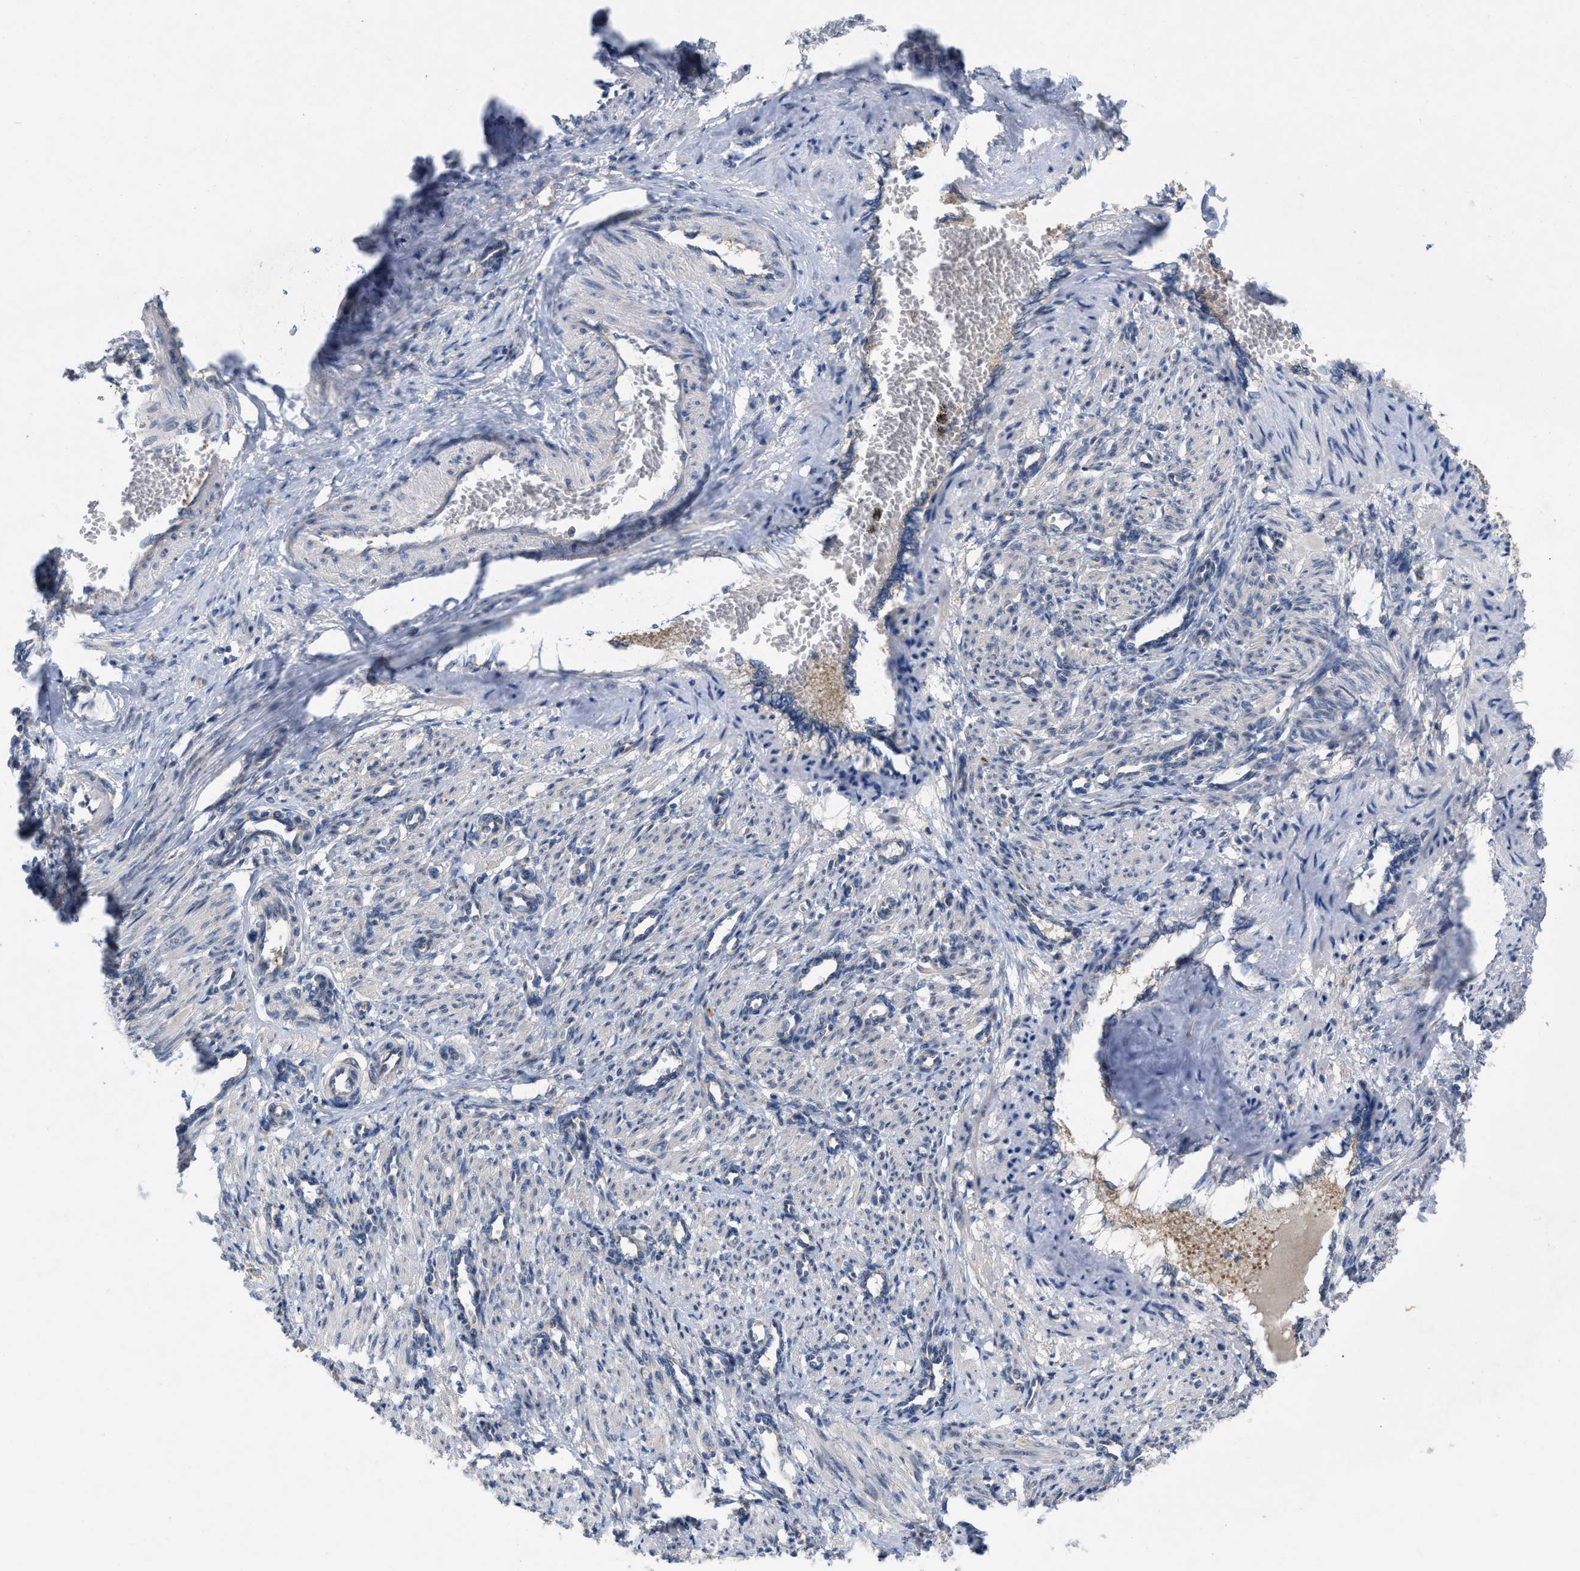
{"staining": {"intensity": "negative", "quantity": "none", "location": "none"}, "tissue": "smooth muscle", "cell_type": "Smooth muscle cells", "image_type": "normal", "snomed": [{"axis": "morphology", "description": "Normal tissue, NOS"}, {"axis": "topography", "description": "Endometrium"}], "caption": "Smooth muscle cells show no significant protein expression in benign smooth muscle. The staining is performed using DAB (3,3'-diaminobenzidine) brown chromogen with nuclei counter-stained in using hematoxylin.", "gene": "TMEM131", "patient": {"sex": "female", "age": 33}}